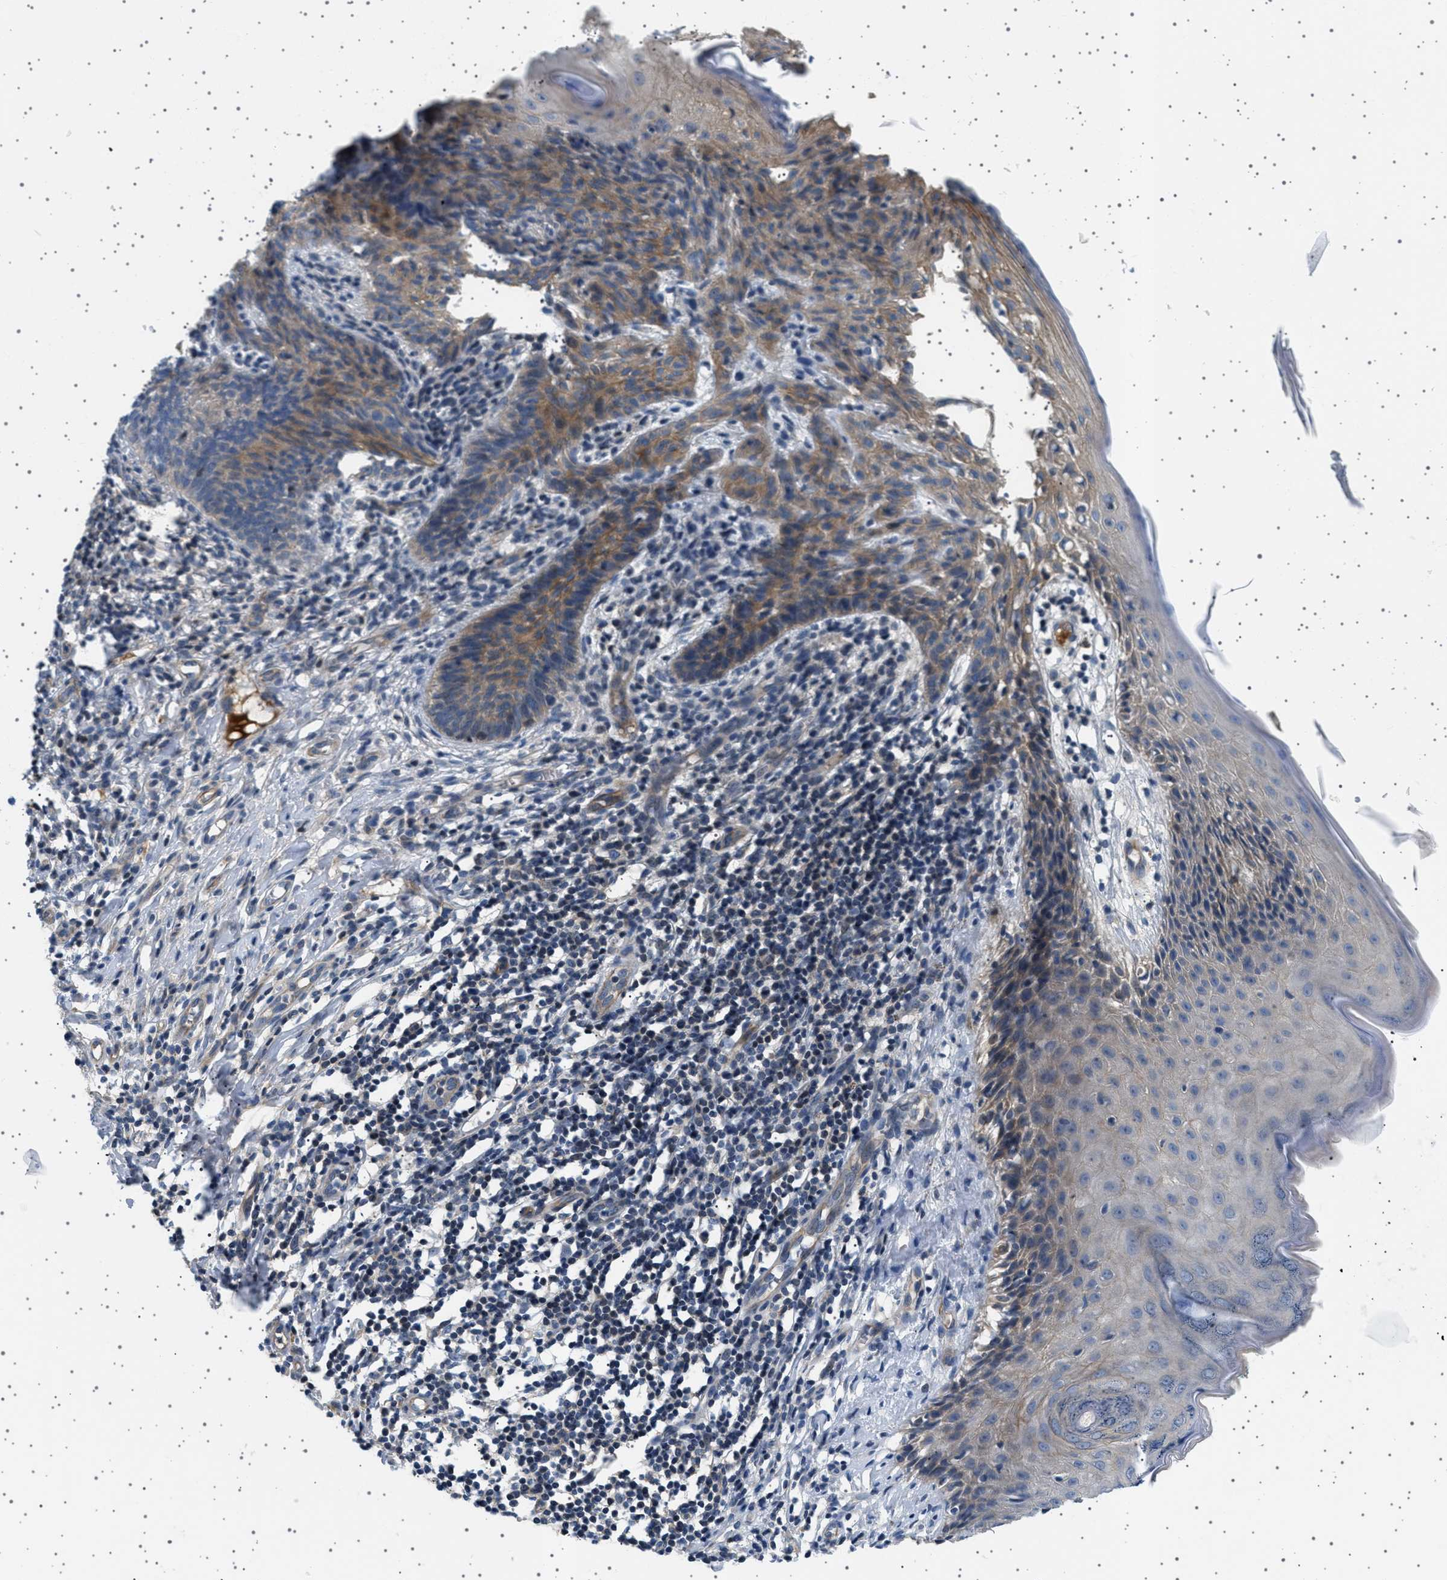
{"staining": {"intensity": "moderate", "quantity": "25%-75%", "location": "cytoplasmic/membranous"}, "tissue": "skin cancer", "cell_type": "Tumor cells", "image_type": "cancer", "snomed": [{"axis": "morphology", "description": "Basal cell carcinoma"}, {"axis": "topography", "description": "Skin"}], "caption": "Skin cancer stained with DAB IHC reveals medium levels of moderate cytoplasmic/membranous staining in approximately 25%-75% of tumor cells. (DAB IHC, brown staining for protein, blue staining for nuclei).", "gene": "PLPP6", "patient": {"sex": "male", "age": 60}}